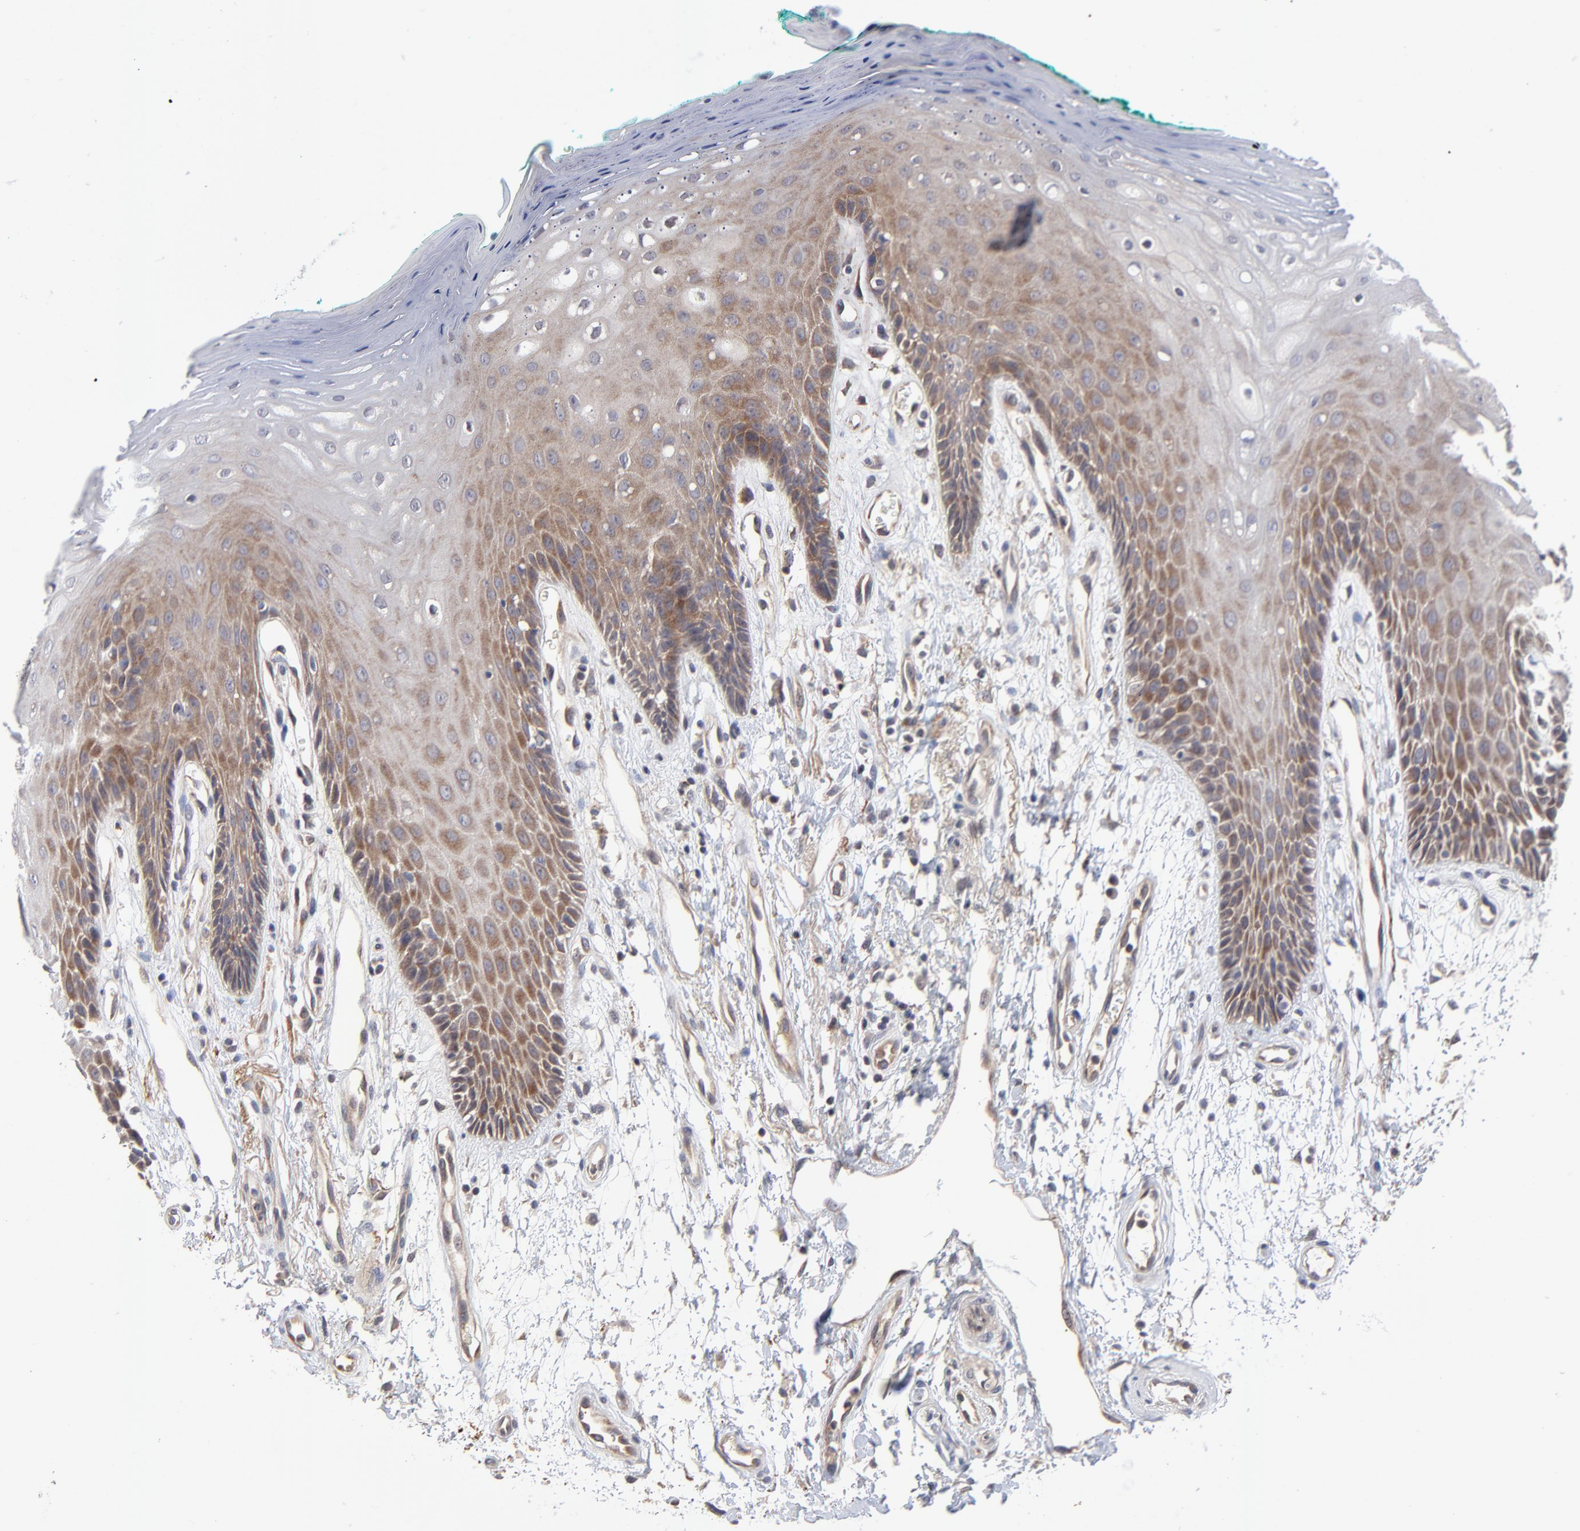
{"staining": {"intensity": "moderate", "quantity": "25%-75%", "location": "cytoplasmic/membranous"}, "tissue": "oral mucosa", "cell_type": "Squamous epithelial cells", "image_type": "normal", "snomed": [{"axis": "morphology", "description": "Normal tissue, NOS"}, {"axis": "morphology", "description": "Squamous cell carcinoma, NOS"}, {"axis": "topography", "description": "Skeletal muscle"}, {"axis": "topography", "description": "Oral tissue"}, {"axis": "topography", "description": "Head-Neck"}], "caption": "Protein staining of benign oral mucosa shows moderate cytoplasmic/membranous positivity in about 25%-75% of squamous epithelial cells.", "gene": "ZNF157", "patient": {"sex": "female", "age": 84}}